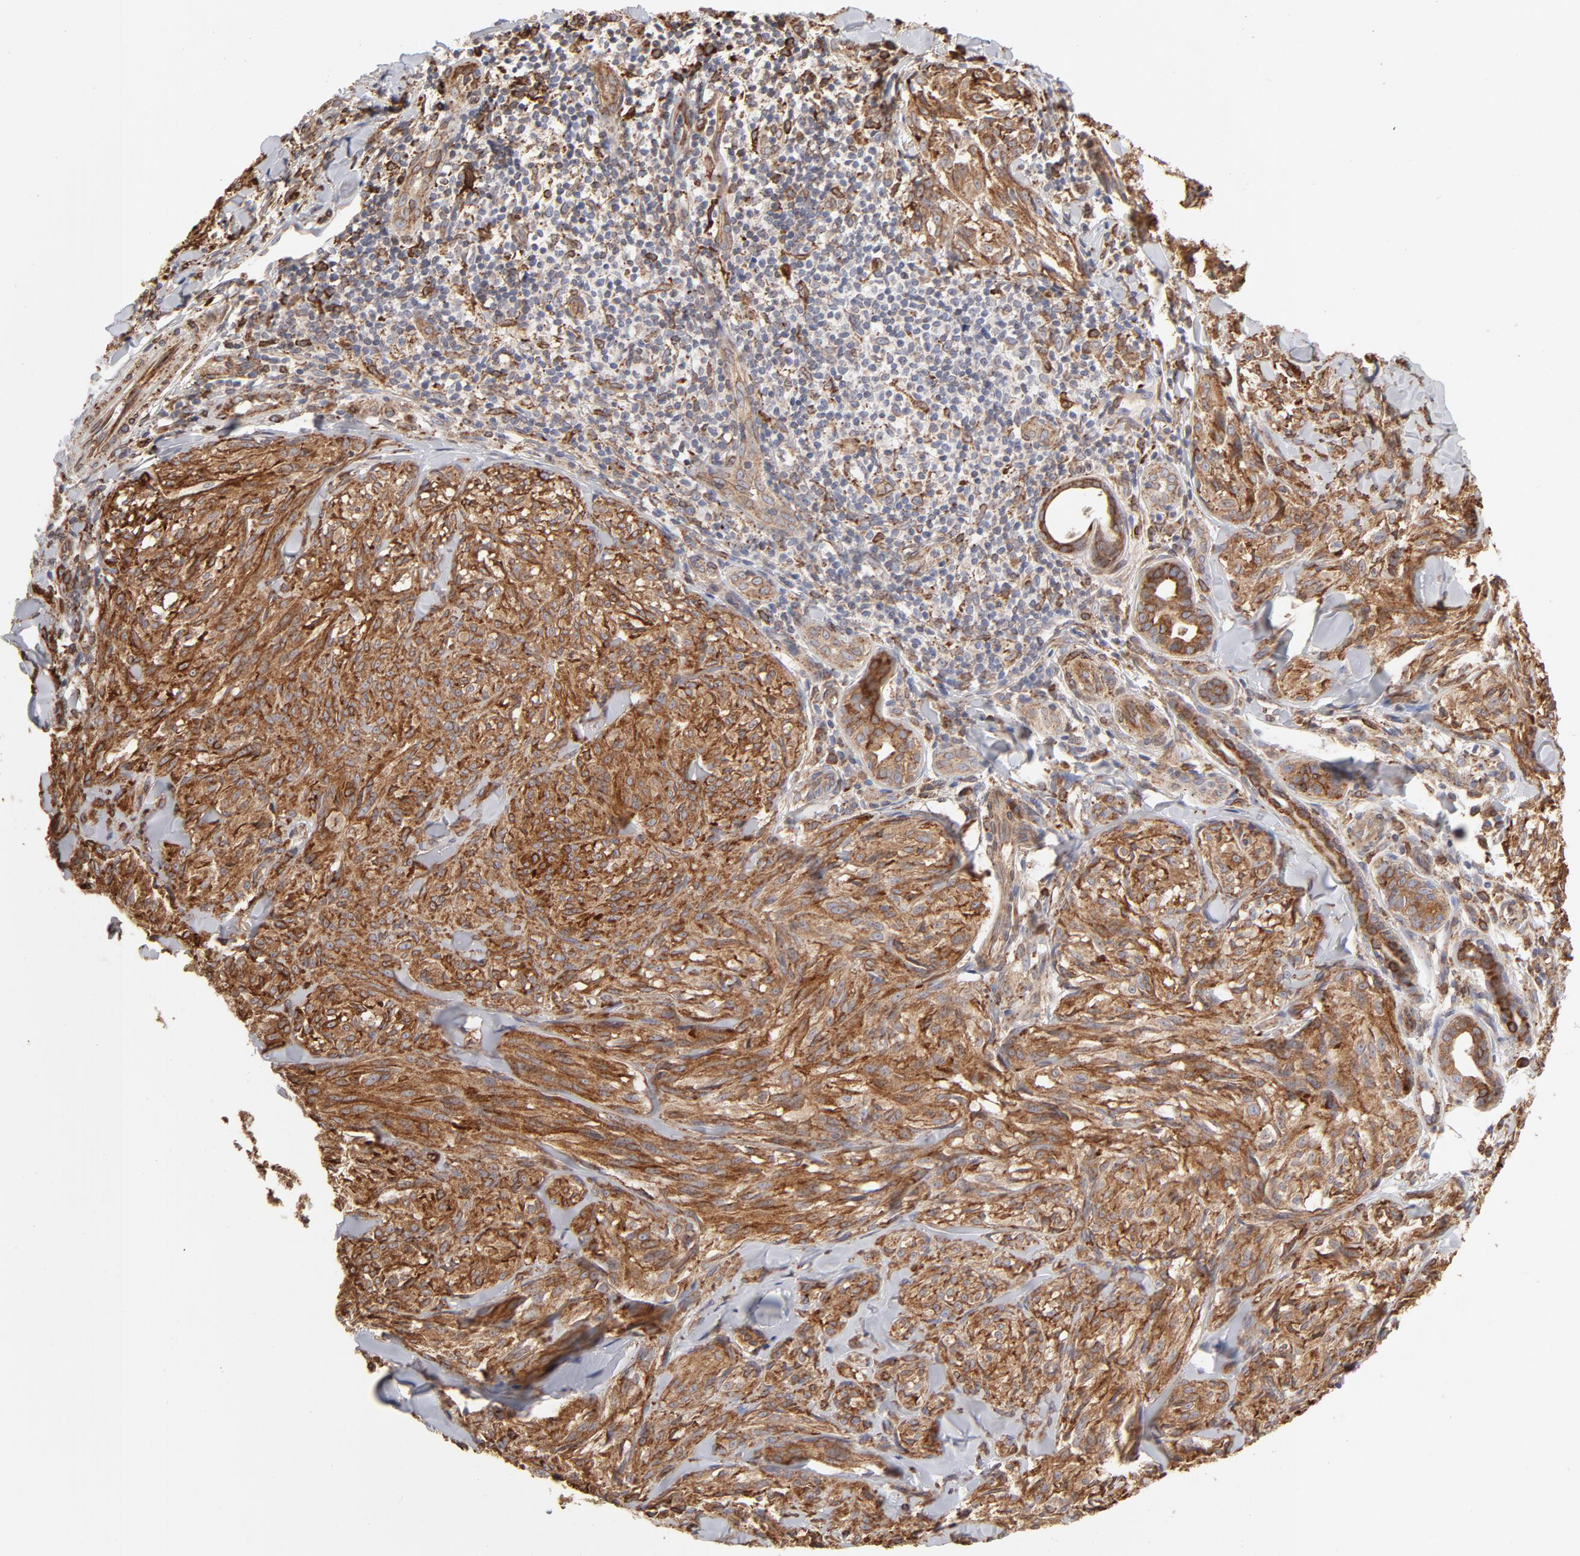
{"staining": {"intensity": "strong", "quantity": ">75%", "location": "cytoplasmic/membranous"}, "tissue": "melanoma", "cell_type": "Tumor cells", "image_type": "cancer", "snomed": [{"axis": "morphology", "description": "Malignant melanoma, Metastatic site"}, {"axis": "topography", "description": "Skin"}], "caption": "Tumor cells display high levels of strong cytoplasmic/membranous positivity in about >75% of cells in human malignant melanoma (metastatic site).", "gene": "CANX", "patient": {"sex": "female", "age": 66}}